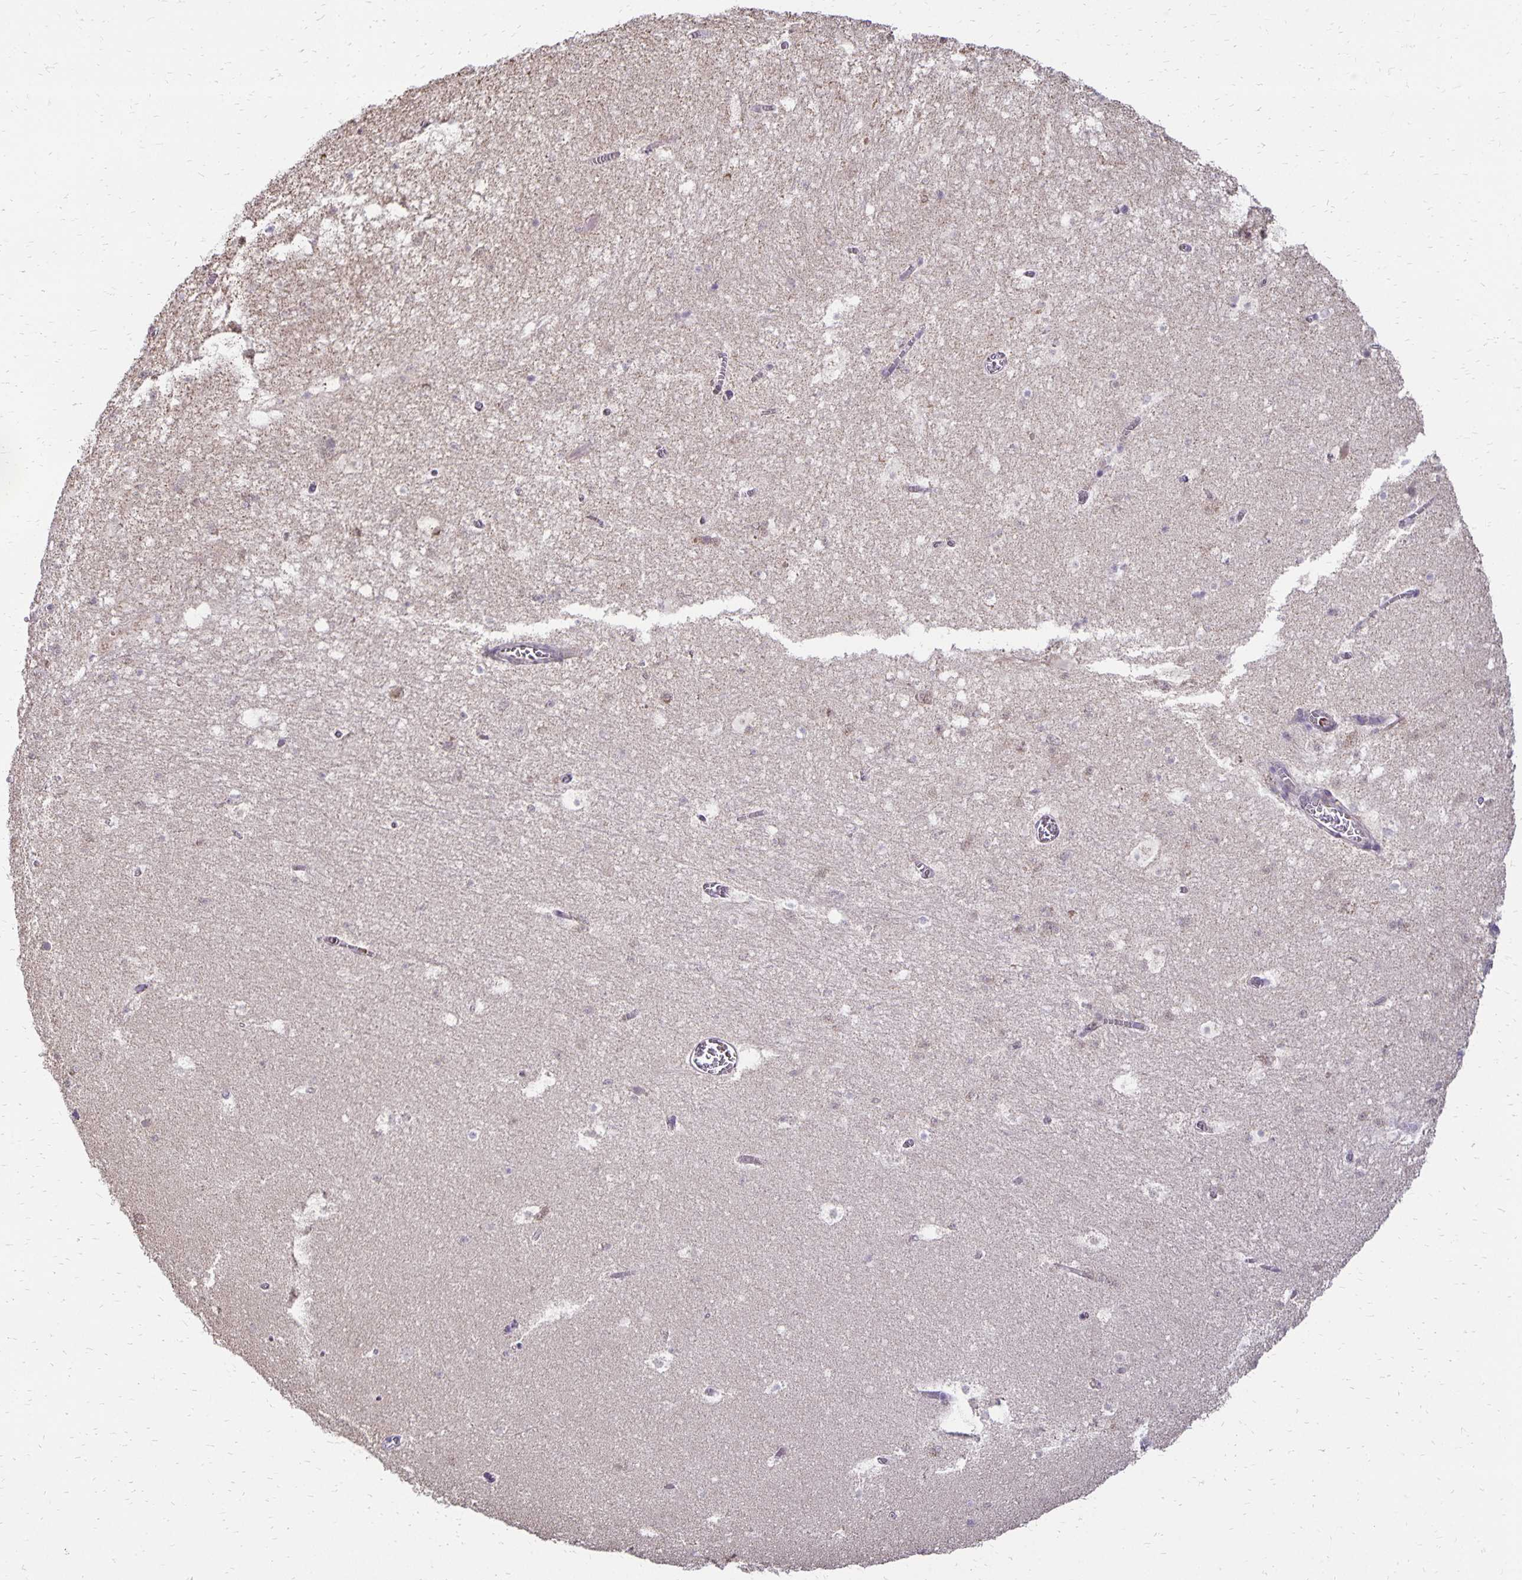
{"staining": {"intensity": "weak", "quantity": "<25%", "location": "cytoplasmic/membranous"}, "tissue": "hippocampus", "cell_type": "Glial cells", "image_type": "normal", "snomed": [{"axis": "morphology", "description": "Normal tissue, NOS"}, {"axis": "topography", "description": "Hippocampus"}], "caption": "This is an IHC photomicrograph of benign human hippocampus. There is no expression in glial cells.", "gene": "FN3K", "patient": {"sex": "female", "age": 42}}